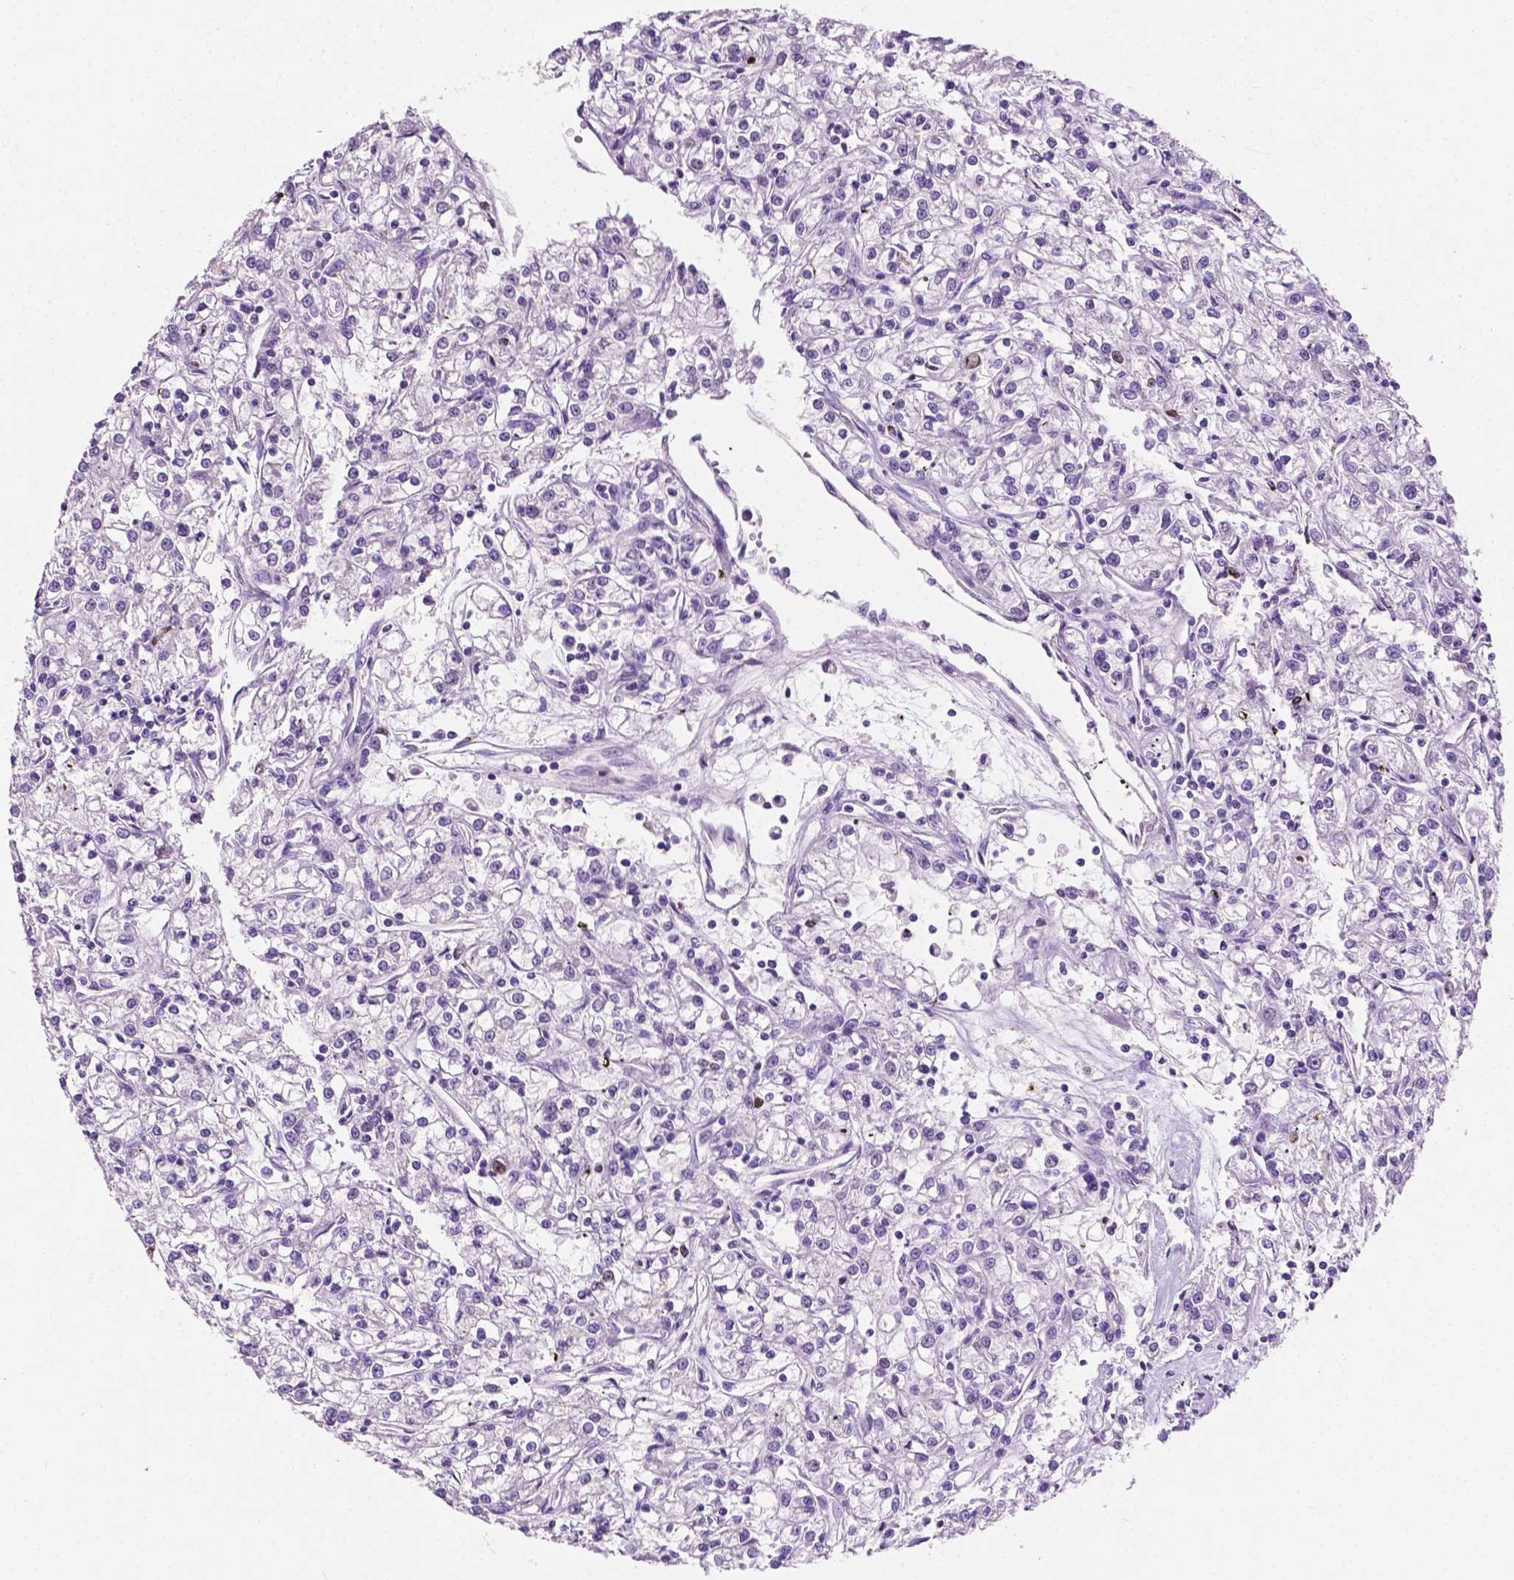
{"staining": {"intensity": "negative", "quantity": "none", "location": "none"}, "tissue": "renal cancer", "cell_type": "Tumor cells", "image_type": "cancer", "snomed": [{"axis": "morphology", "description": "Adenocarcinoma, NOS"}, {"axis": "topography", "description": "Kidney"}], "caption": "This micrograph is of renal cancer (adenocarcinoma) stained with immunohistochemistry to label a protein in brown with the nuclei are counter-stained blue. There is no expression in tumor cells.", "gene": "SIAH2", "patient": {"sex": "female", "age": 59}}